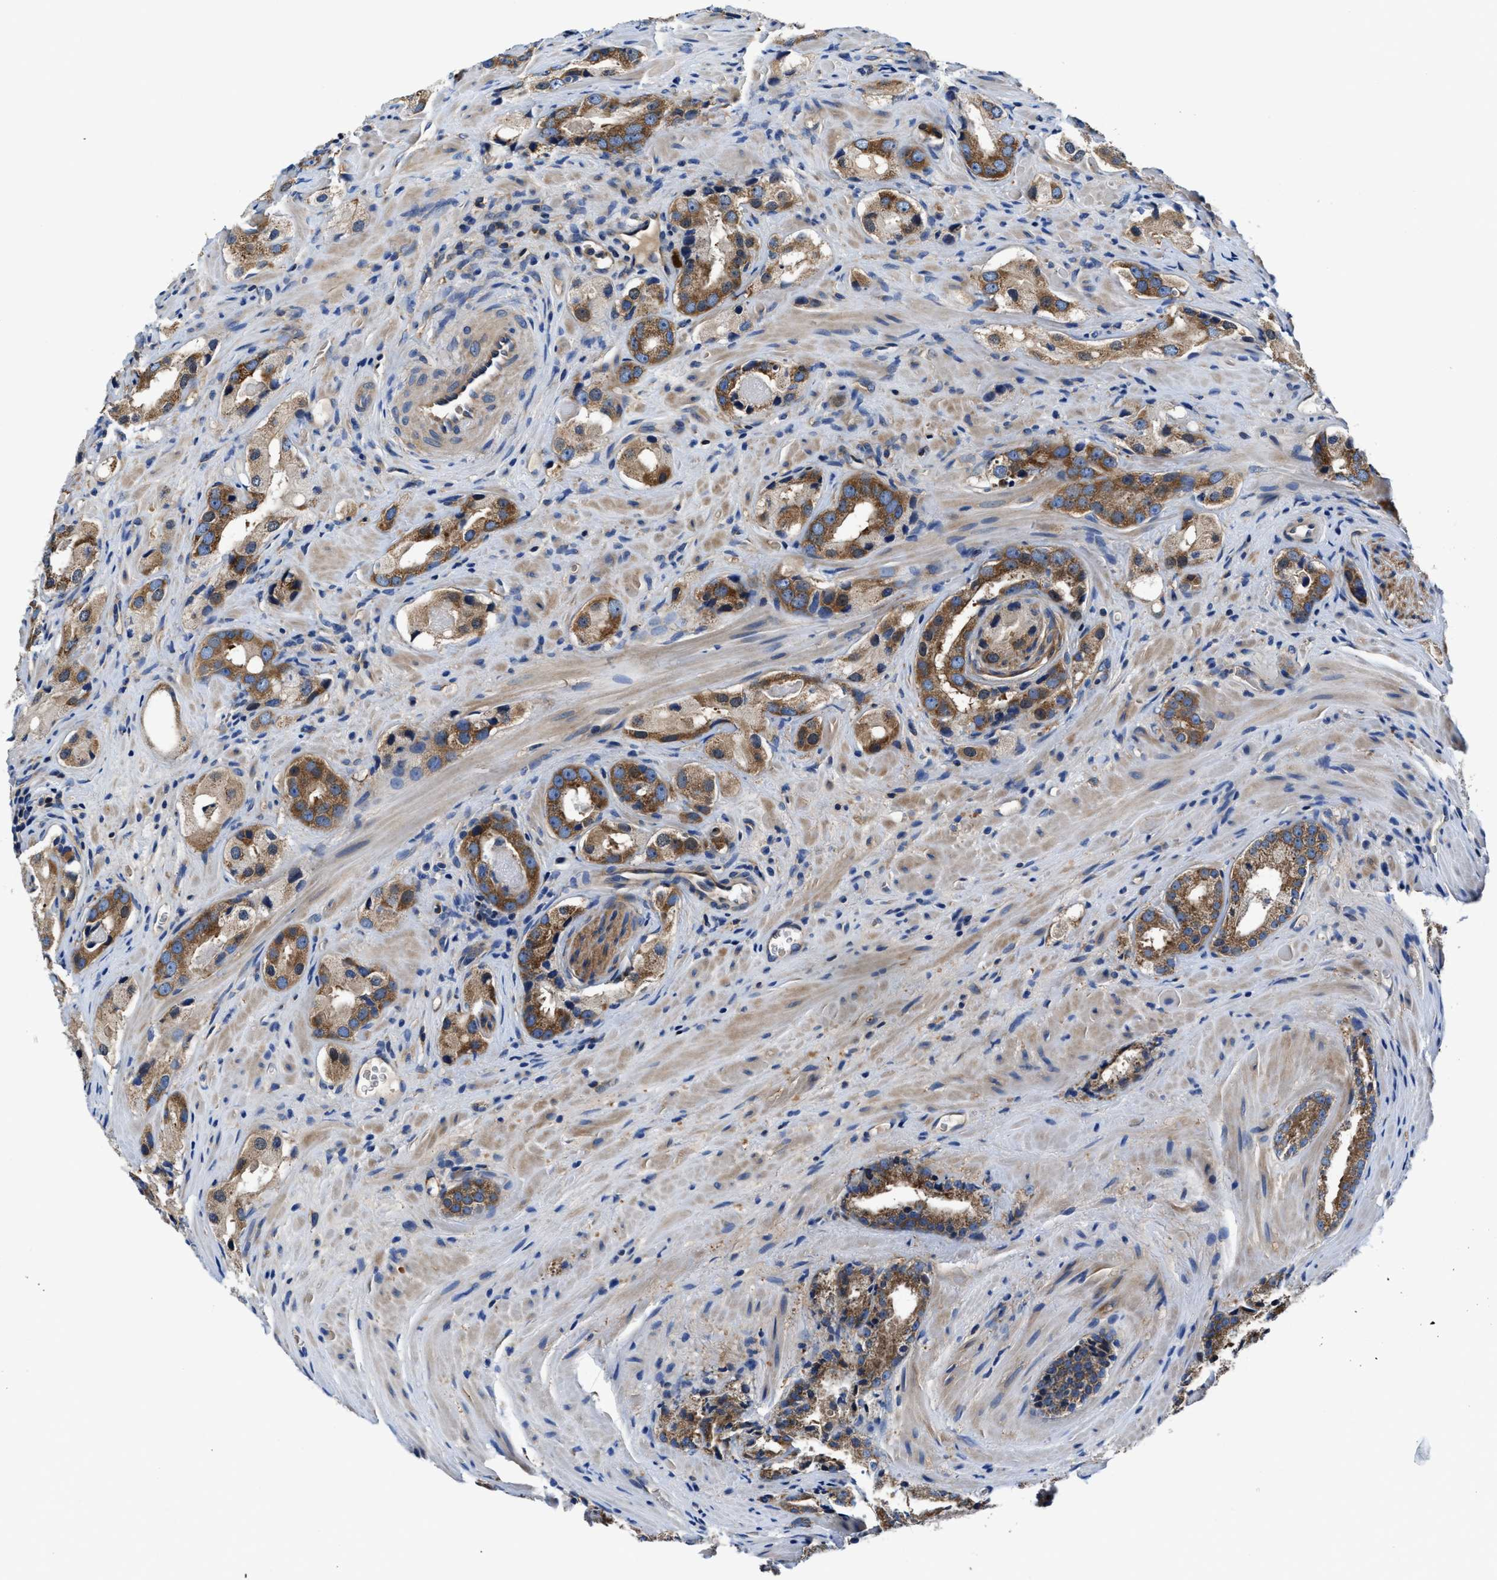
{"staining": {"intensity": "strong", "quantity": ">75%", "location": "cytoplasmic/membranous"}, "tissue": "prostate cancer", "cell_type": "Tumor cells", "image_type": "cancer", "snomed": [{"axis": "morphology", "description": "Adenocarcinoma, High grade"}, {"axis": "topography", "description": "Prostate"}], "caption": "High-power microscopy captured an immunohistochemistry micrograph of prostate cancer, revealing strong cytoplasmic/membranous expression in about >75% of tumor cells. (IHC, brightfield microscopy, high magnification).", "gene": "PHLPP1", "patient": {"sex": "male", "age": 63}}